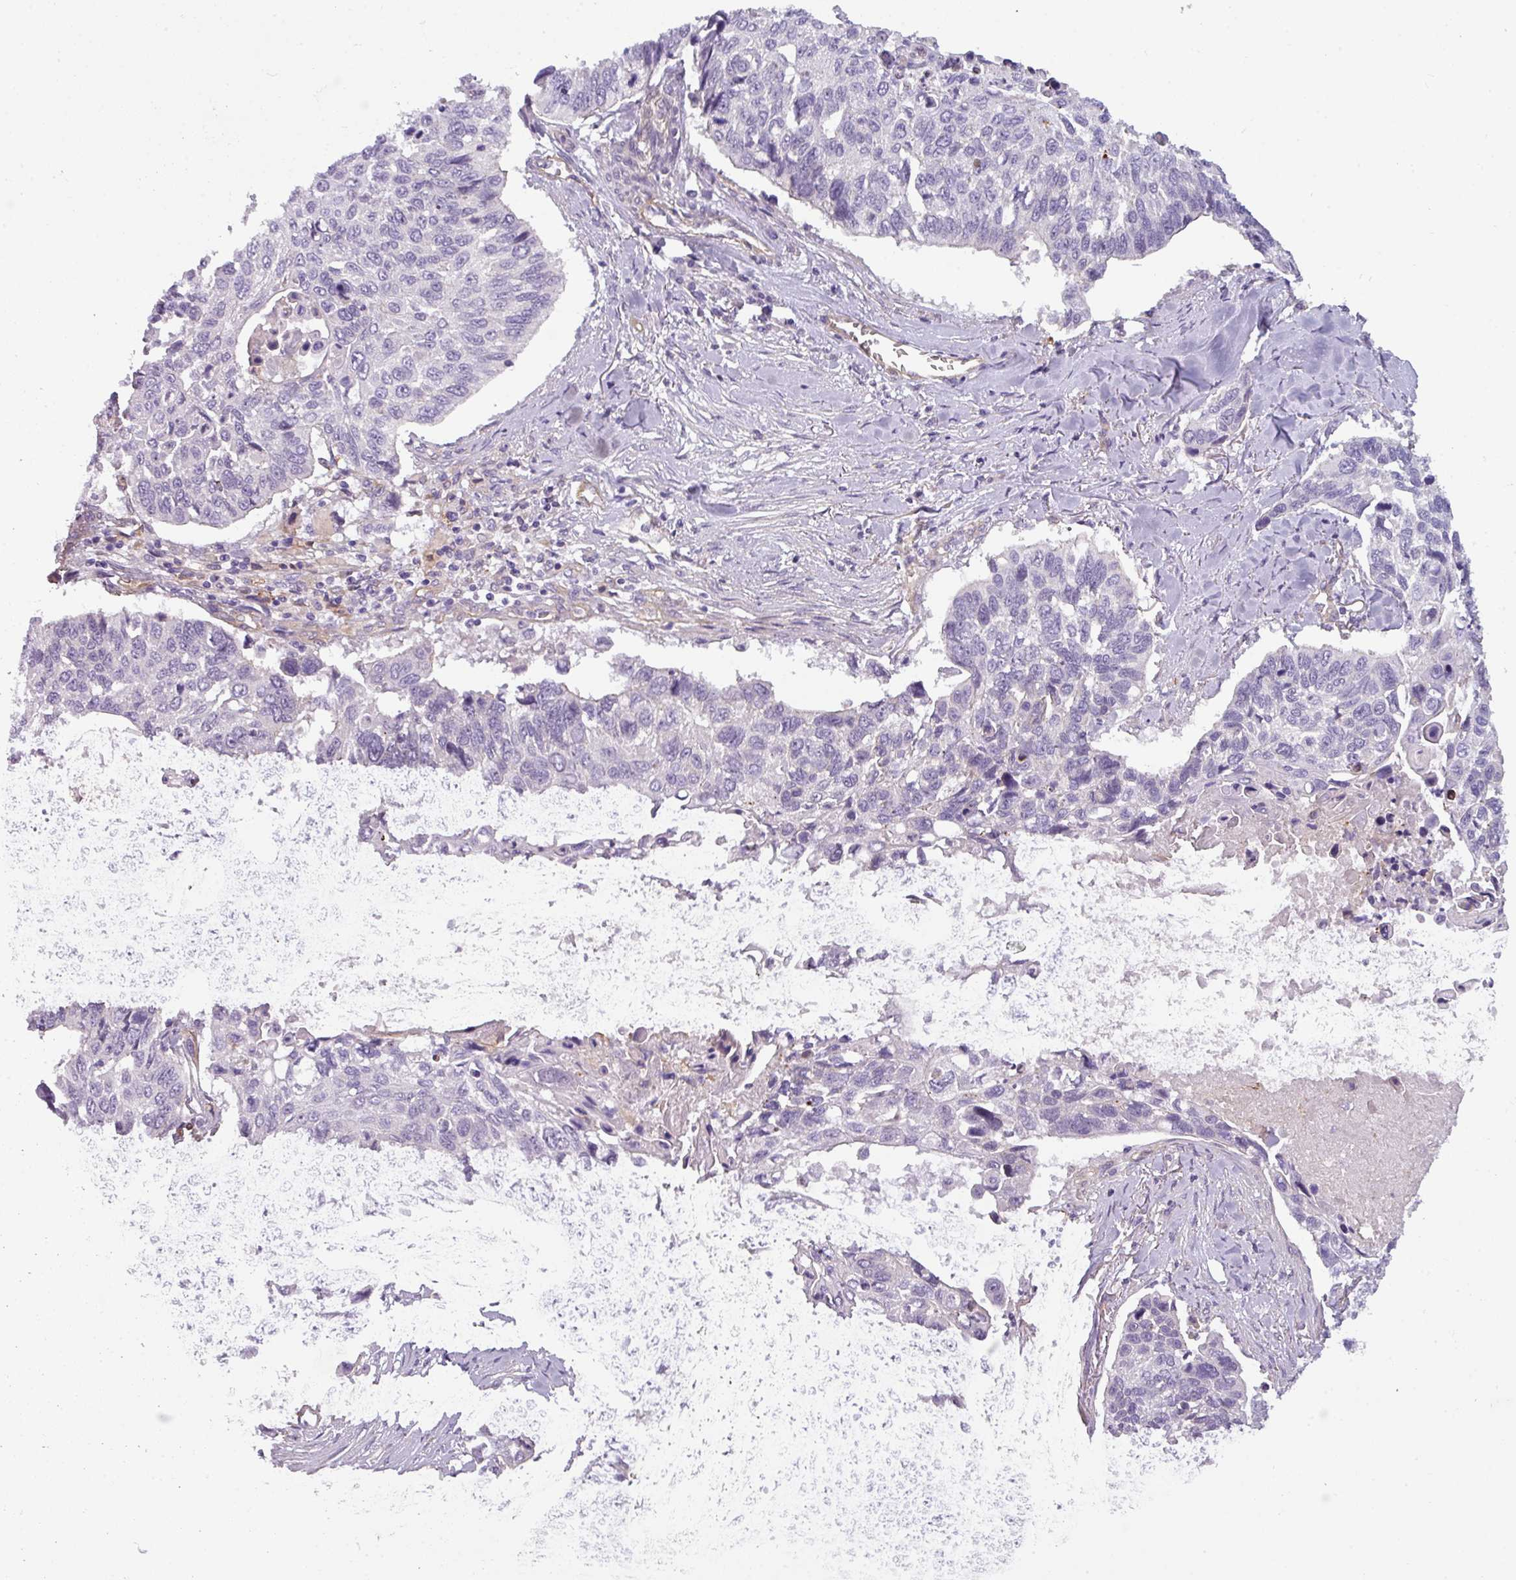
{"staining": {"intensity": "negative", "quantity": "none", "location": "none"}, "tissue": "lung cancer", "cell_type": "Tumor cells", "image_type": "cancer", "snomed": [{"axis": "morphology", "description": "Squamous cell carcinoma, NOS"}, {"axis": "topography", "description": "Lung"}], "caption": "Protein analysis of lung cancer (squamous cell carcinoma) shows no significant positivity in tumor cells.", "gene": "BUD23", "patient": {"sex": "male", "age": 62}}